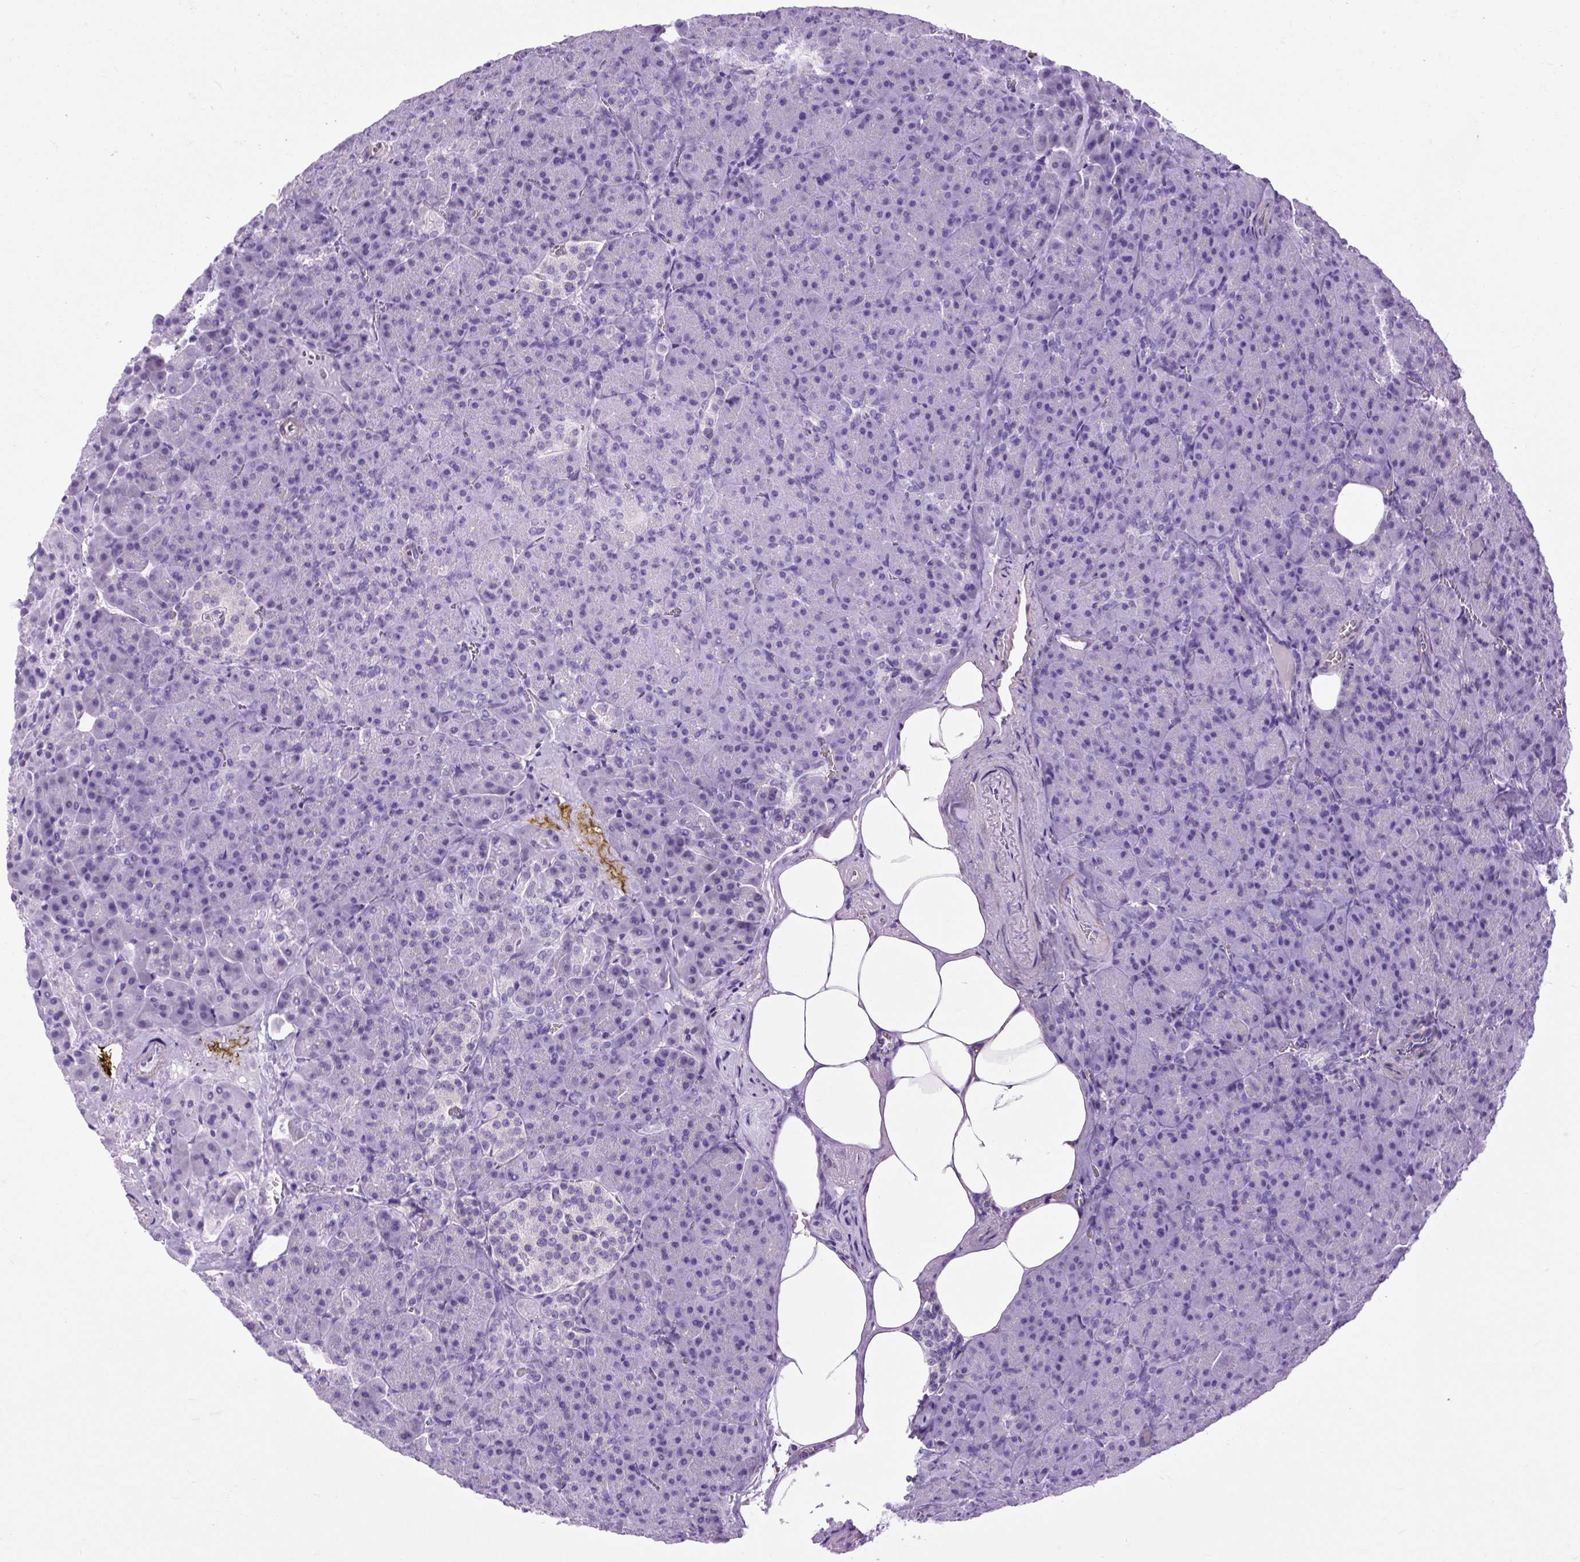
{"staining": {"intensity": "negative", "quantity": "none", "location": "none"}, "tissue": "pancreas", "cell_type": "Exocrine glandular cells", "image_type": "normal", "snomed": [{"axis": "morphology", "description": "Normal tissue, NOS"}, {"axis": "topography", "description": "Pancreas"}], "caption": "This is a image of immunohistochemistry (IHC) staining of normal pancreas, which shows no staining in exocrine glandular cells.", "gene": "DPP6", "patient": {"sex": "female", "age": 74}}